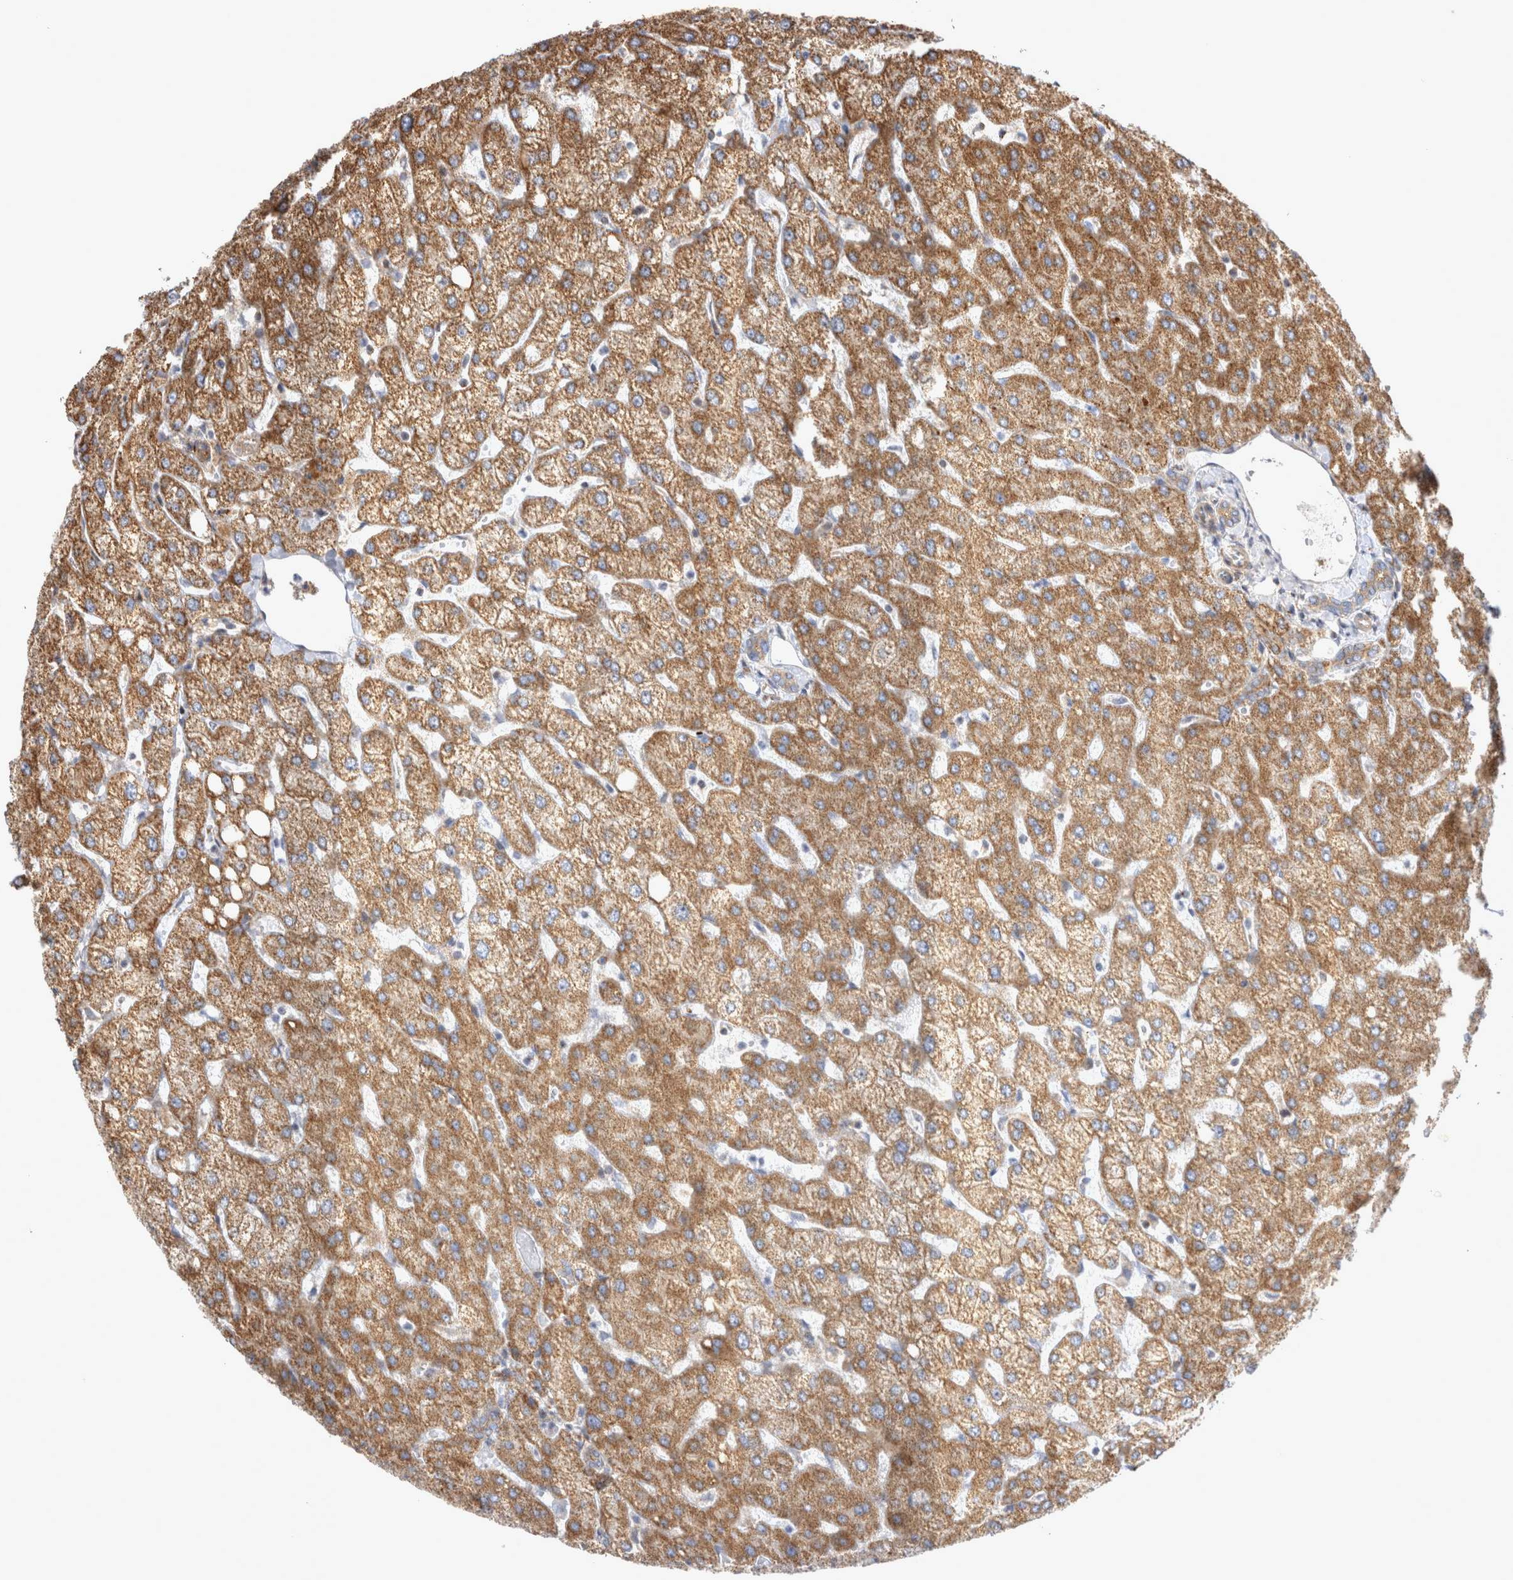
{"staining": {"intensity": "moderate", "quantity": ">75%", "location": "cytoplasmic/membranous"}, "tissue": "liver", "cell_type": "Cholangiocytes", "image_type": "normal", "snomed": [{"axis": "morphology", "description": "Normal tissue, NOS"}, {"axis": "topography", "description": "Liver"}], "caption": "Immunohistochemistry (IHC) of normal human liver shows medium levels of moderate cytoplasmic/membranous staining in about >75% of cholangiocytes.", "gene": "TSPOAP1", "patient": {"sex": "female", "age": 54}}